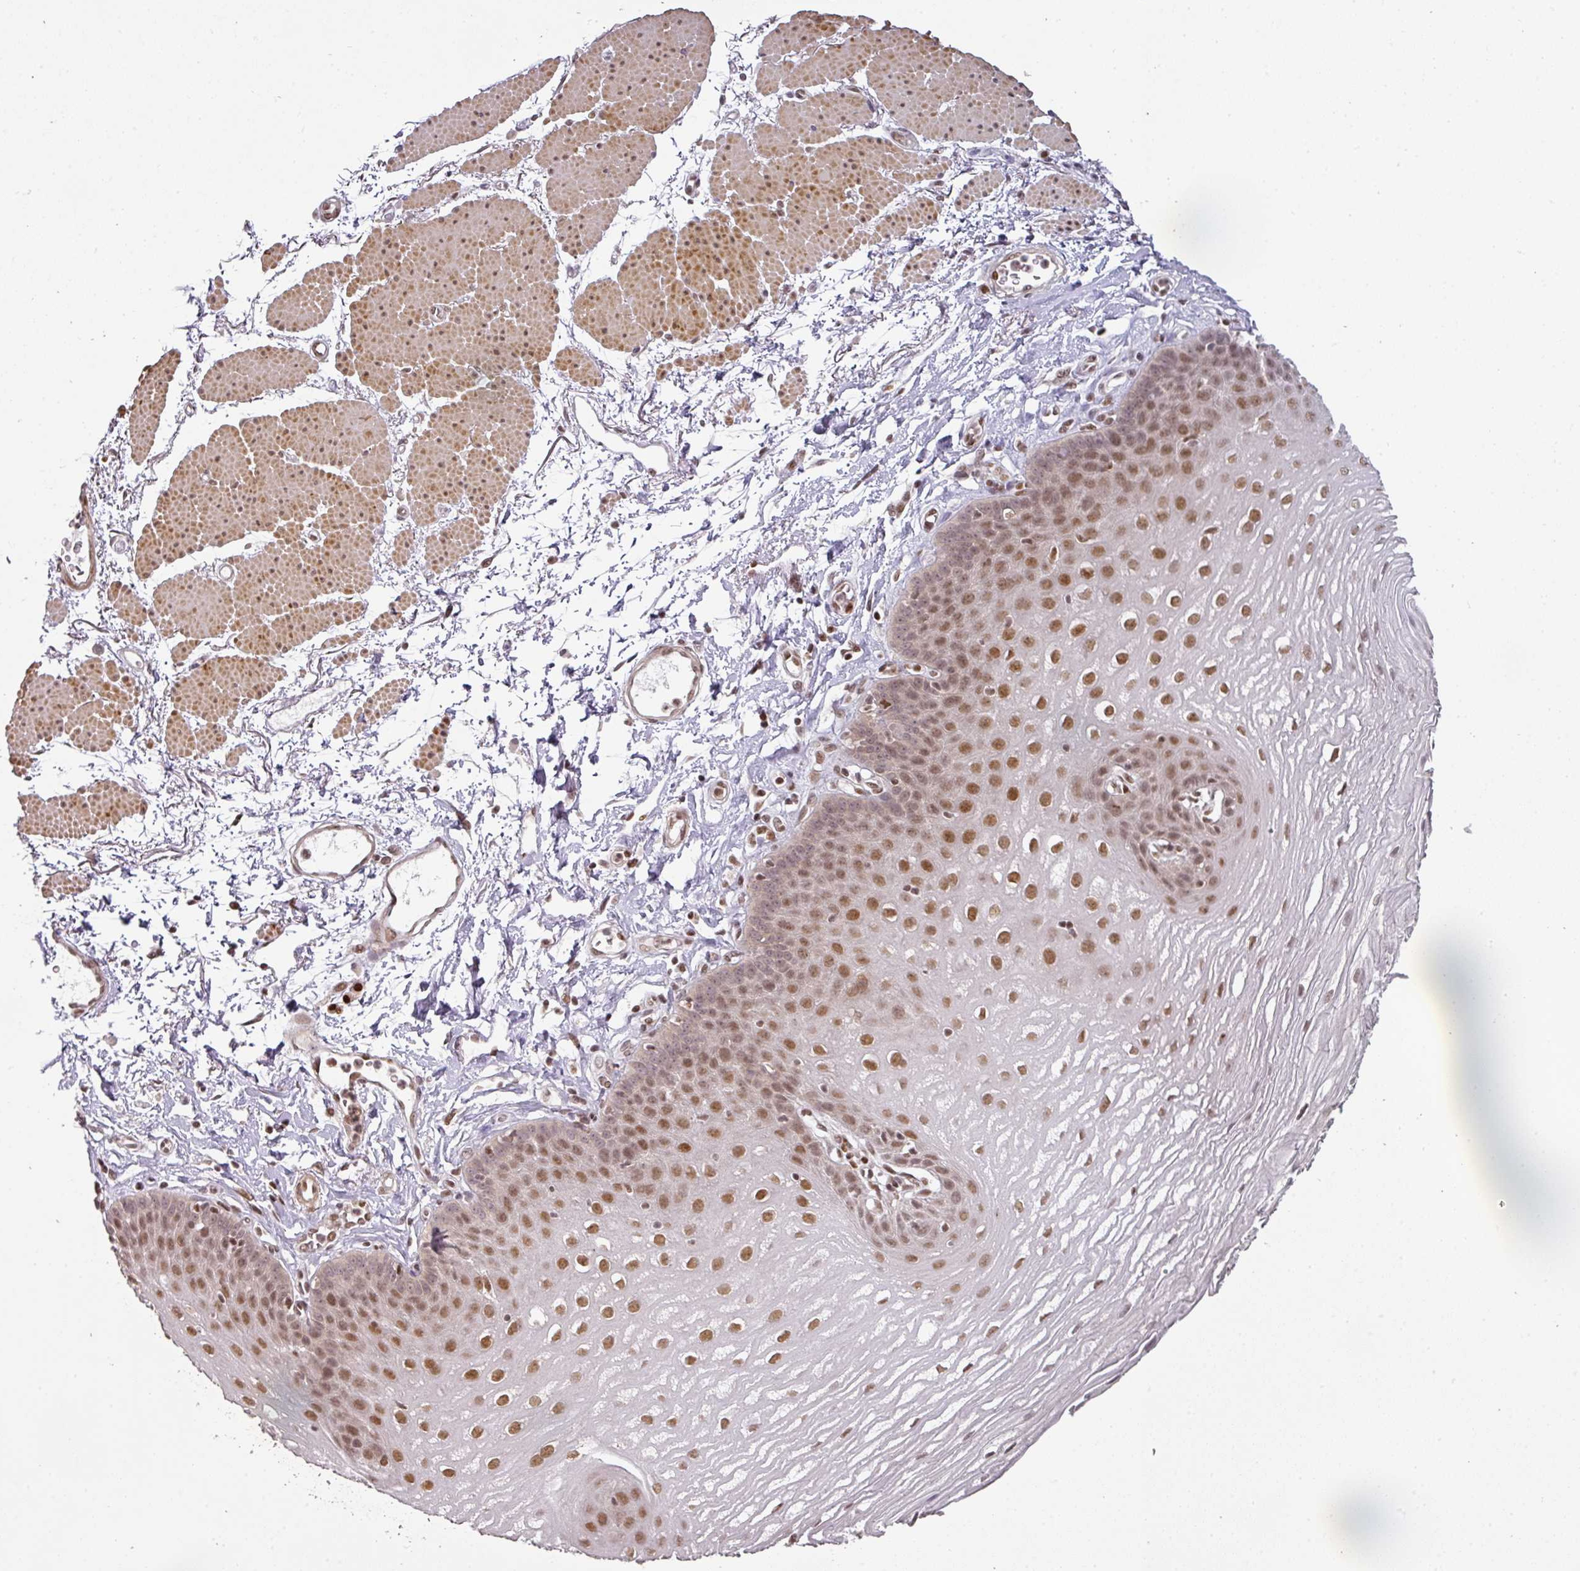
{"staining": {"intensity": "moderate", "quantity": ">75%", "location": "nuclear"}, "tissue": "esophagus", "cell_type": "Squamous epithelial cells", "image_type": "normal", "snomed": [{"axis": "morphology", "description": "Normal tissue, NOS"}, {"axis": "topography", "description": "Esophagus"}], "caption": "Esophagus stained with DAB immunohistochemistry reveals medium levels of moderate nuclear staining in about >75% of squamous epithelial cells.", "gene": "GPRIN2", "patient": {"sex": "female", "age": 81}}